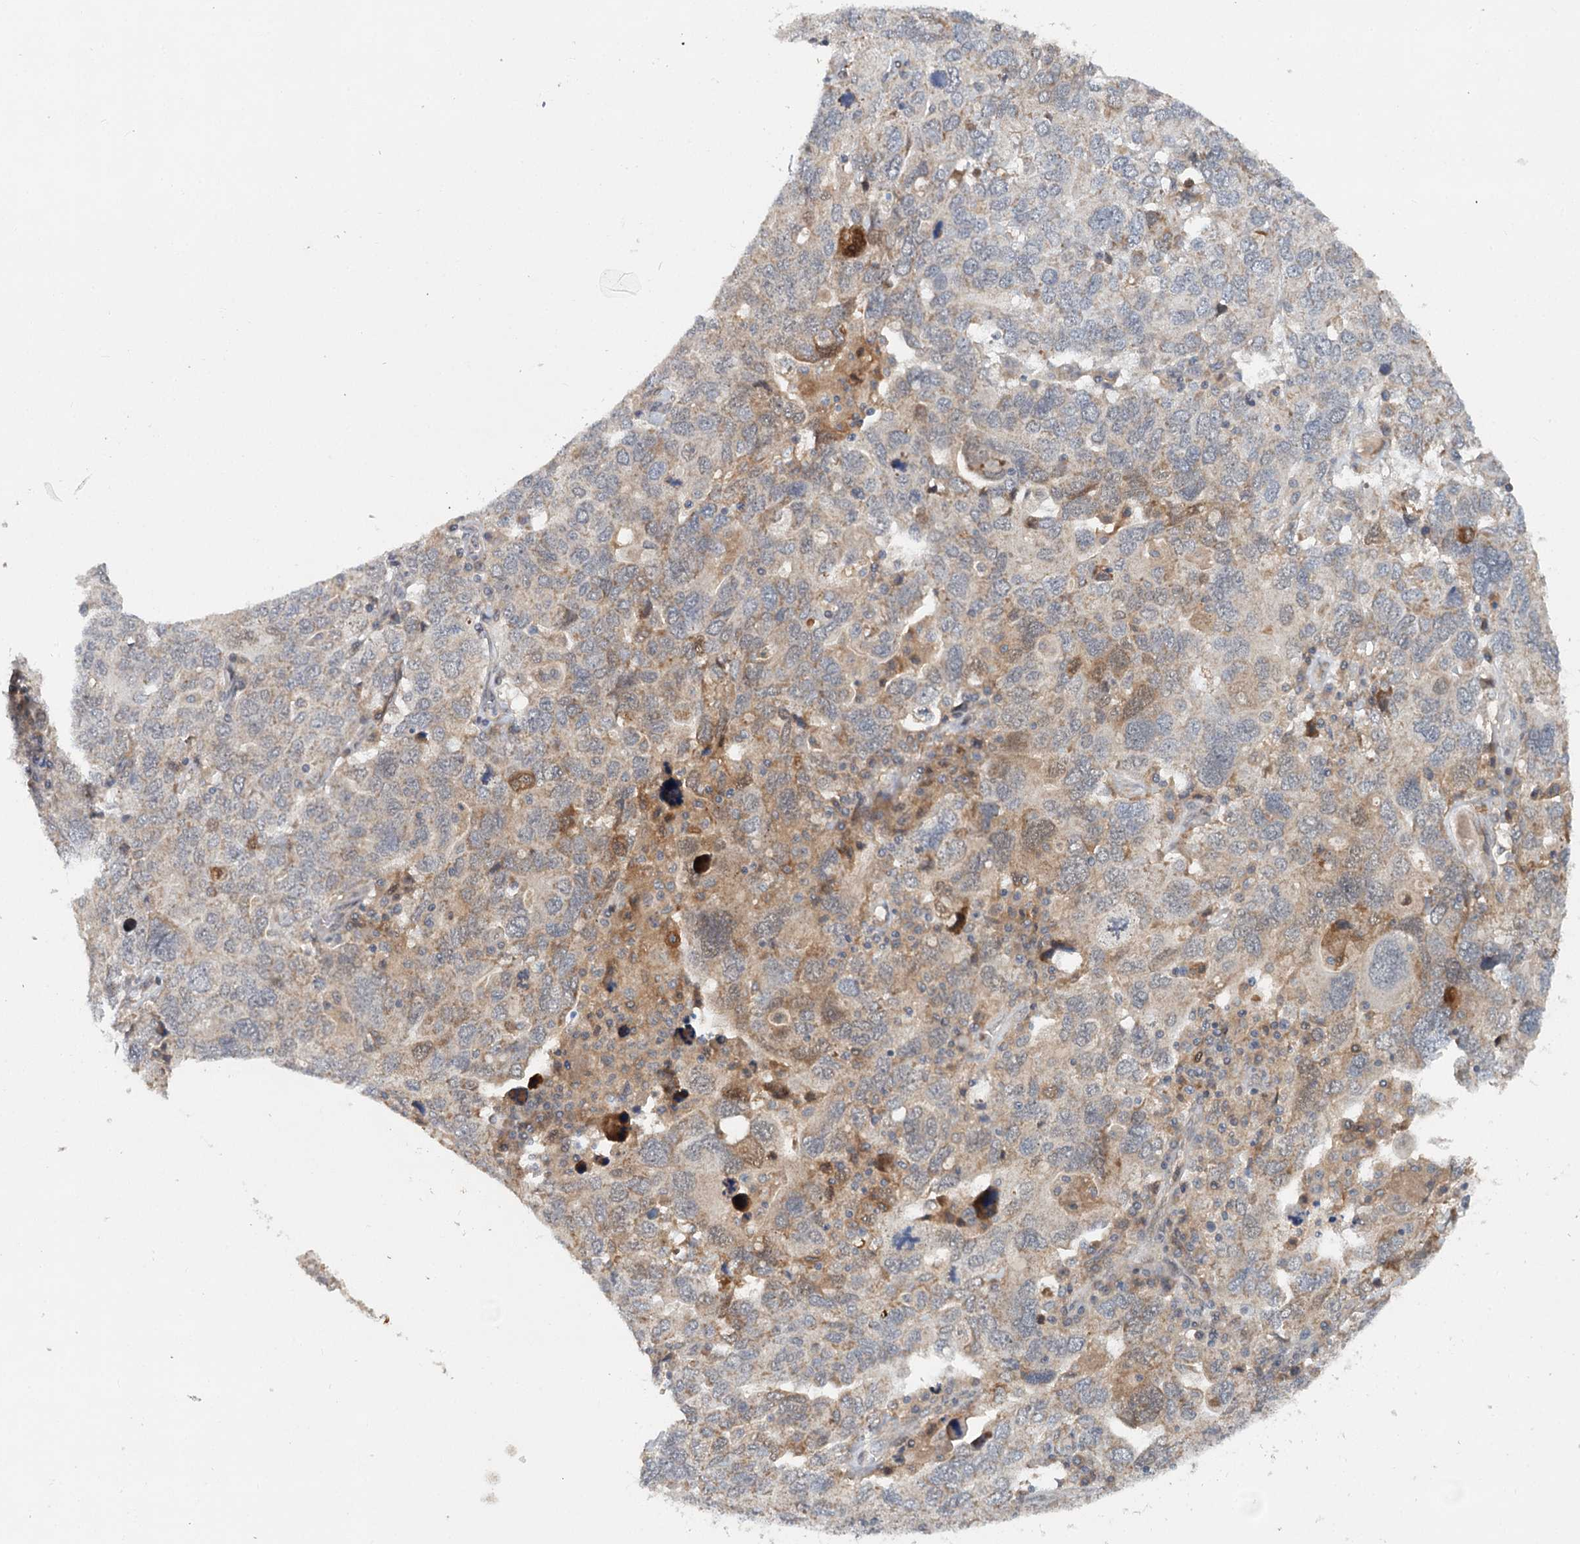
{"staining": {"intensity": "weak", "quantity": "25%-75%", "location": "cytoplasmic/membranous"}, "tissue": "ovarian cancer", "cell_type": "Tumor cells", "image_type": "cancer", "snomed": [{"axis": "morphology", "description": "Carcinoma, endometroid"}, {"axis": "topography", "description": "Ovary"}], "caption": "A brown stain labels weak cytoplasmic/membranous staining of a protein in ovarian cancer (endometroid carcinoma) tumor cells. The protein of interest is shown in brown color, while the nuclei are stained blue.", "gene": "AP3B1", "patient": {"sex": "female", "age": 62}}